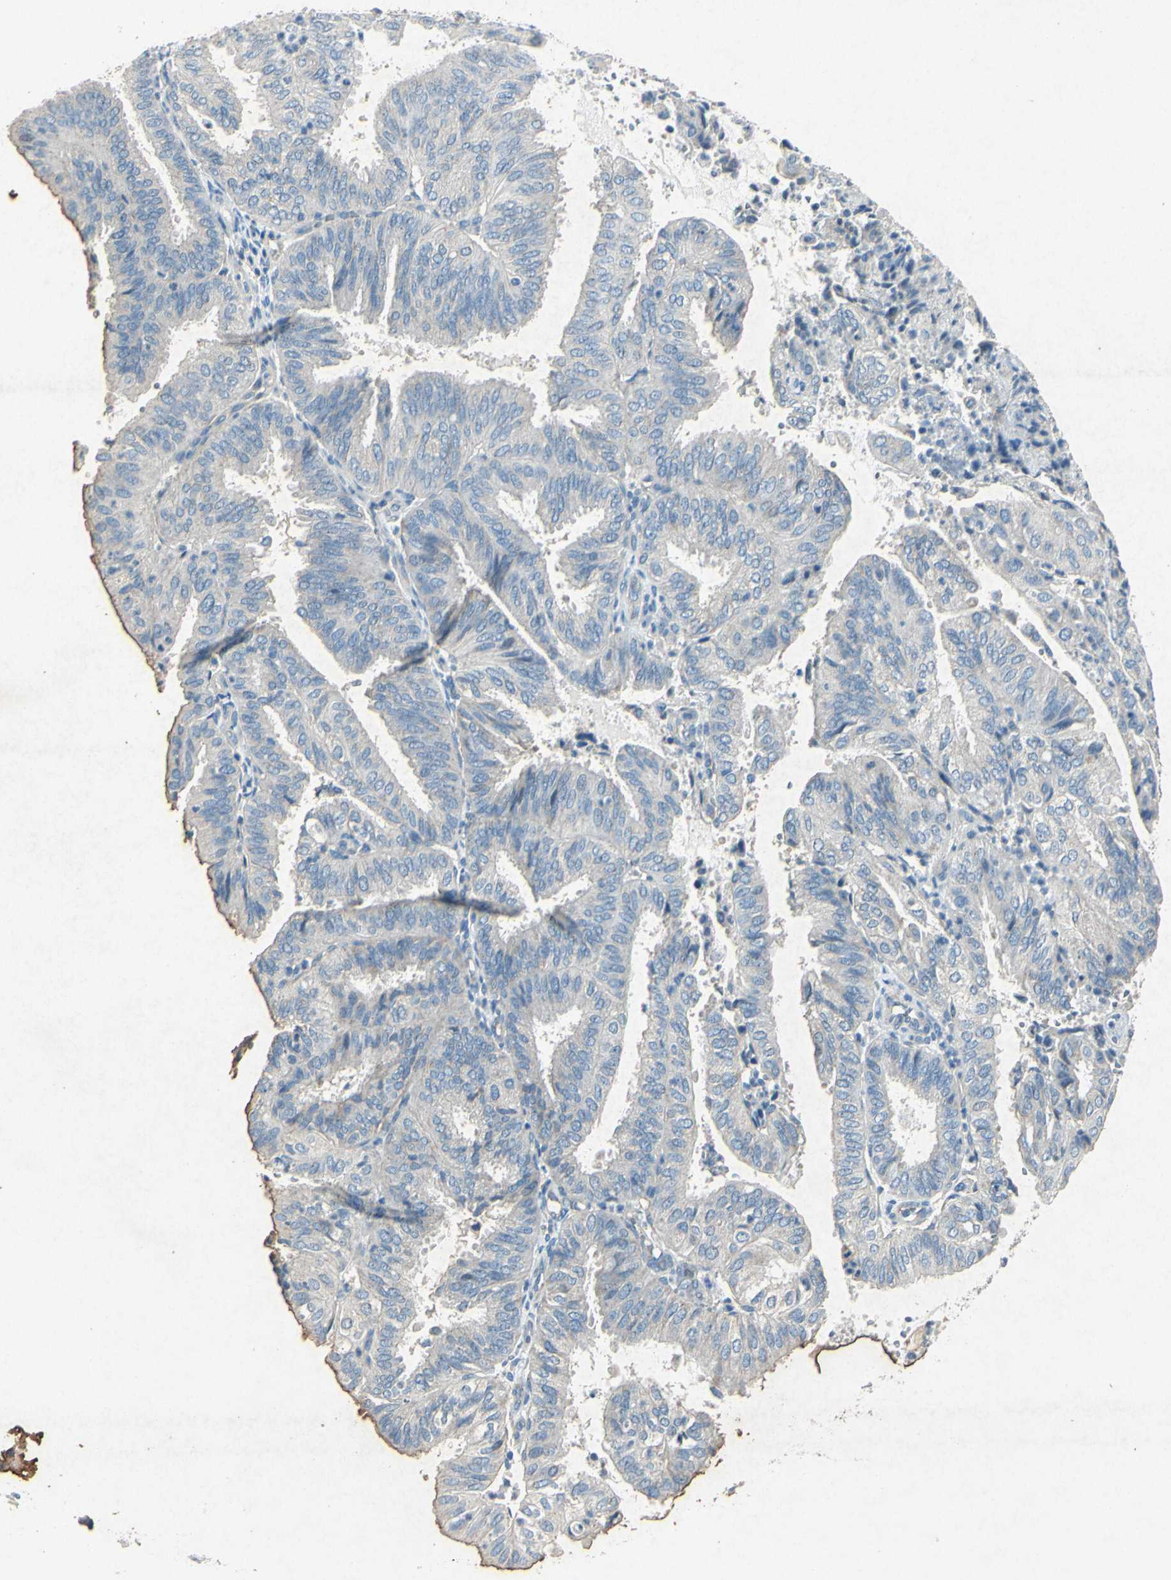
{"staining": {"intensity": "negative", "quantity": "none", "location": "none"}, "tissue": "endometrial cancer", "cell_type": "Tumor cells", "image_type": "cancer", "snomed": [{"axis": "morphology", "description": "Adenocarcinoma, NOS"}, {"axis": "topography", "description": "Uterus"}], "caption": "Endometrial cancer (adenocarcinoma) was stained to show a protein in brown. There is no significant expression in tumor cells.", "gene": "SNAP91", "patient": {"sex": "female", "age": 60}}